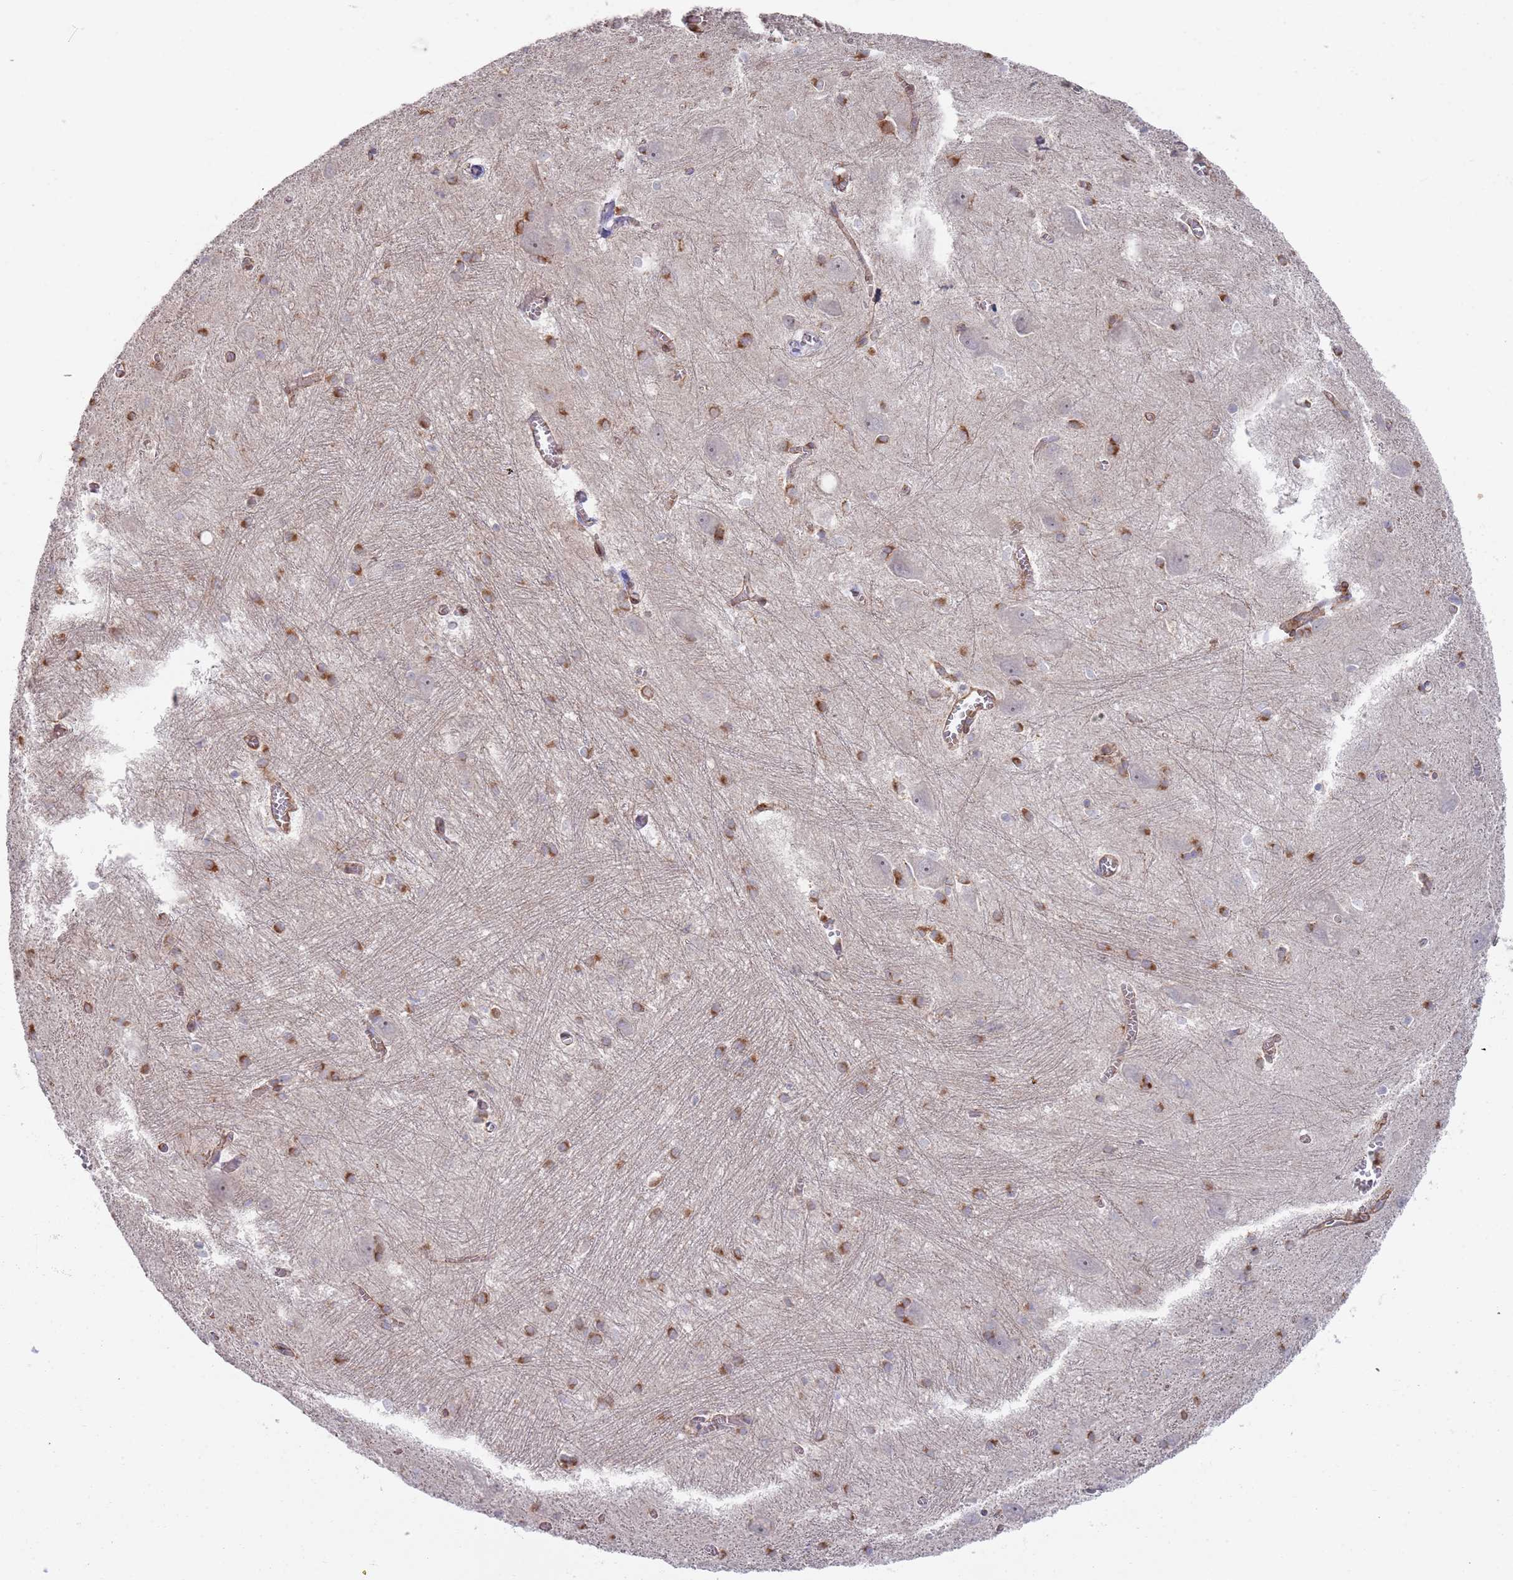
{"staining": {"intensity": "moderate", "quantity": "25%-75%", "location": "cytoplasmic/membranous"}, "tissue": "caudate", "cell_type": "Glial cells", "image_type": "normal", "snomed": [{"axis": "morphology", "description": "Normal tissue, NOS"}, {"axis": "topography", "description": "Lateral ventricle wall"}], "caption": "Protein staining displays moderate cytoplasmic/membranous positivity in approximately 25%-75% of glial cells in benign caudate. (Stains: DAB (3,3'-diaminobenzidine) in brown, nuclei in blue, Microscopy: brightfield microscopy at high magnification).", "gene": "PHF21A", "patient": {"sex": "male", "age": 37}}